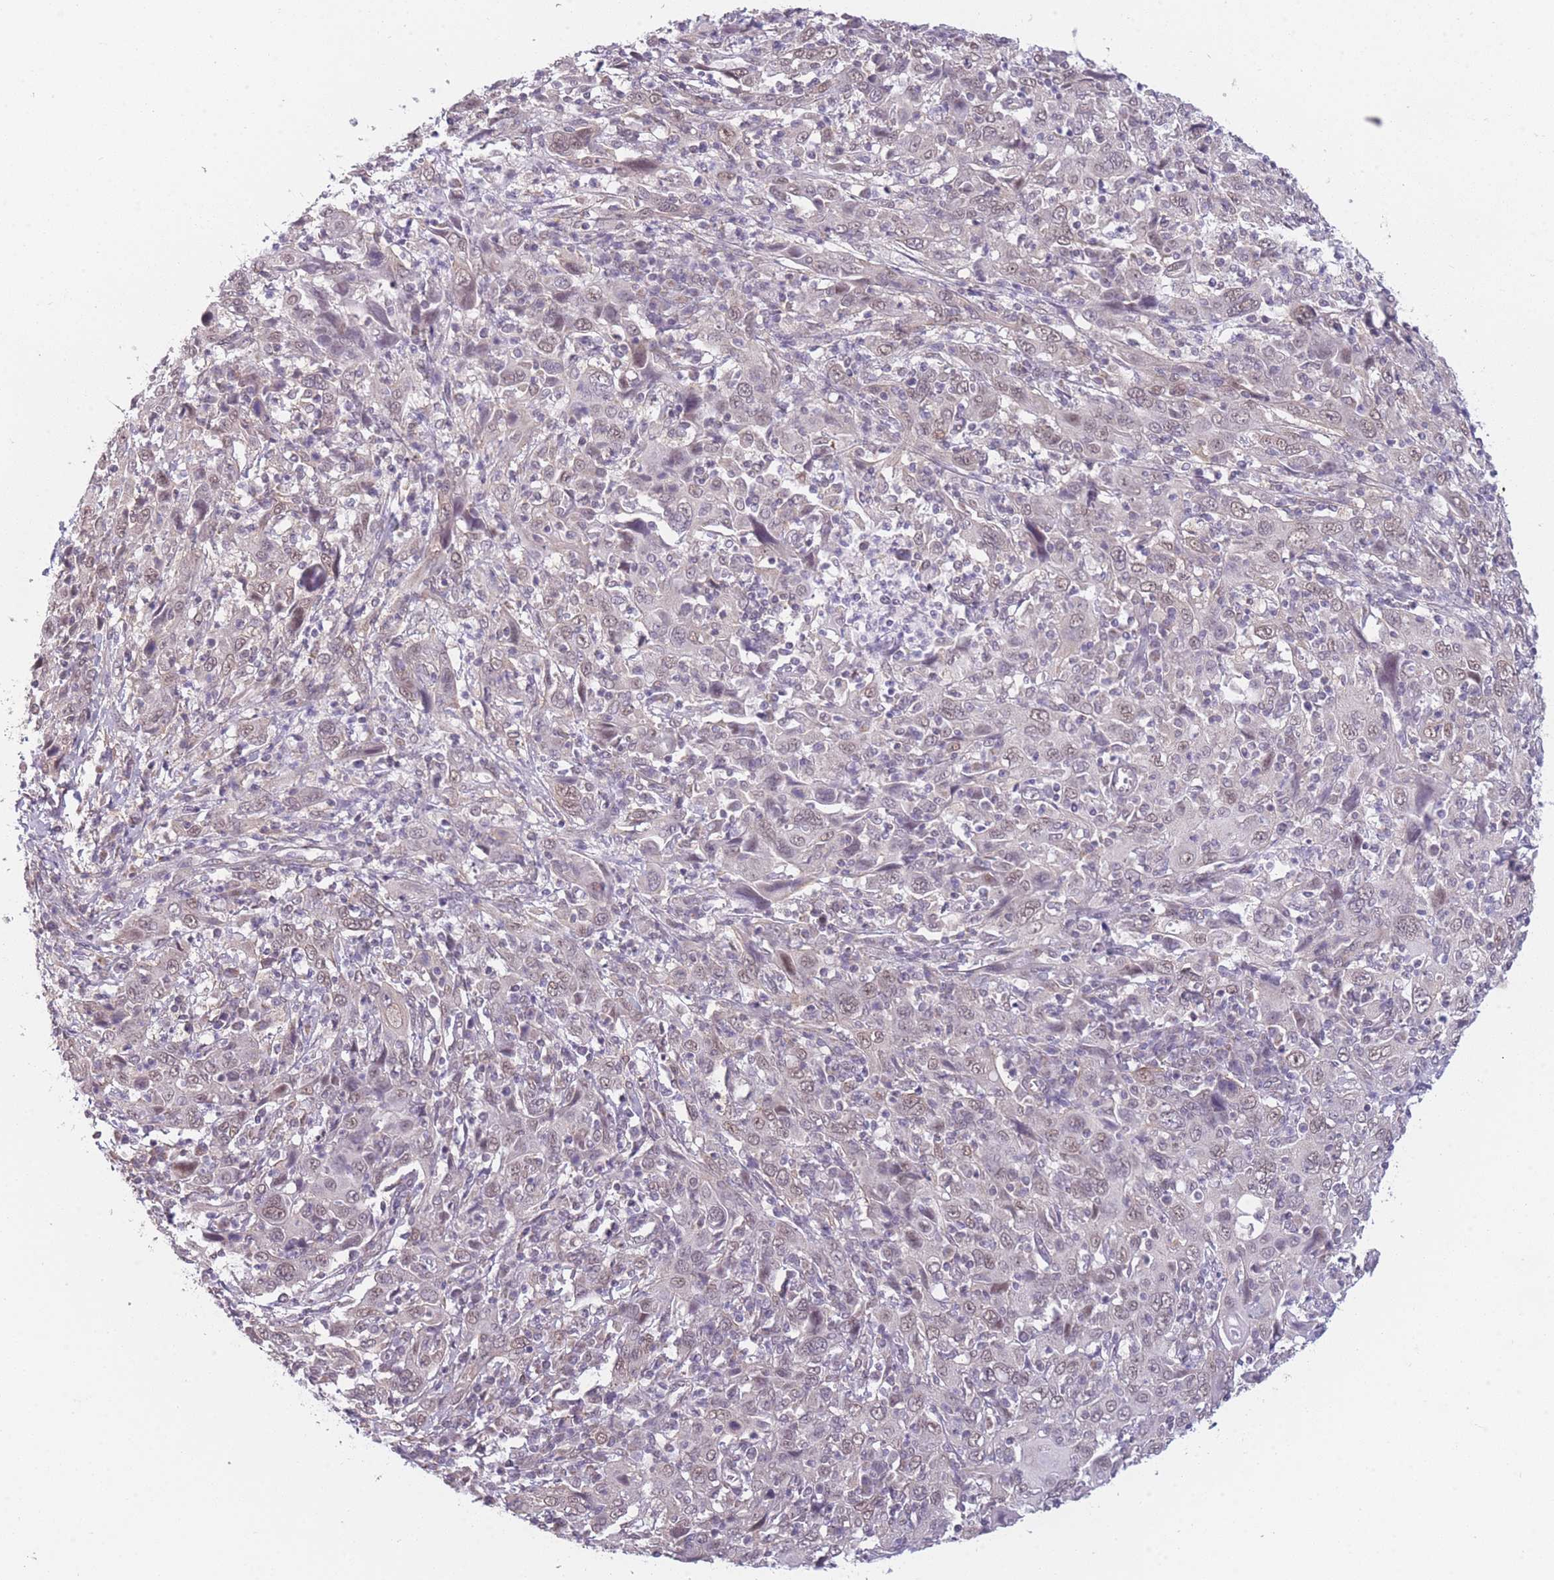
{"staining": {"intensity": "weak", "quantity": ">75%", "location": "nuclear"}, "tissue": "cervical cancer", "cell_type": "Tumor cells", "image_type": "cancer", "snomed": [{"axis": "morphology", "description": "Squamous cell carcinoma, NOS"}, {"axis": "topography", "description": "Cervix"}], "caption": "High-magnification brightfield microscopy of cervical cancer stained with DAB (3,3'-diaminobenzidine) (brown) and counterstained with hematoxylin (blue). tumor cells exhibit weak nuclear expression is appreciated in about>75% of cells.", "gene": "SIN3B", "patient": {"sex": "female", "age": 46}}